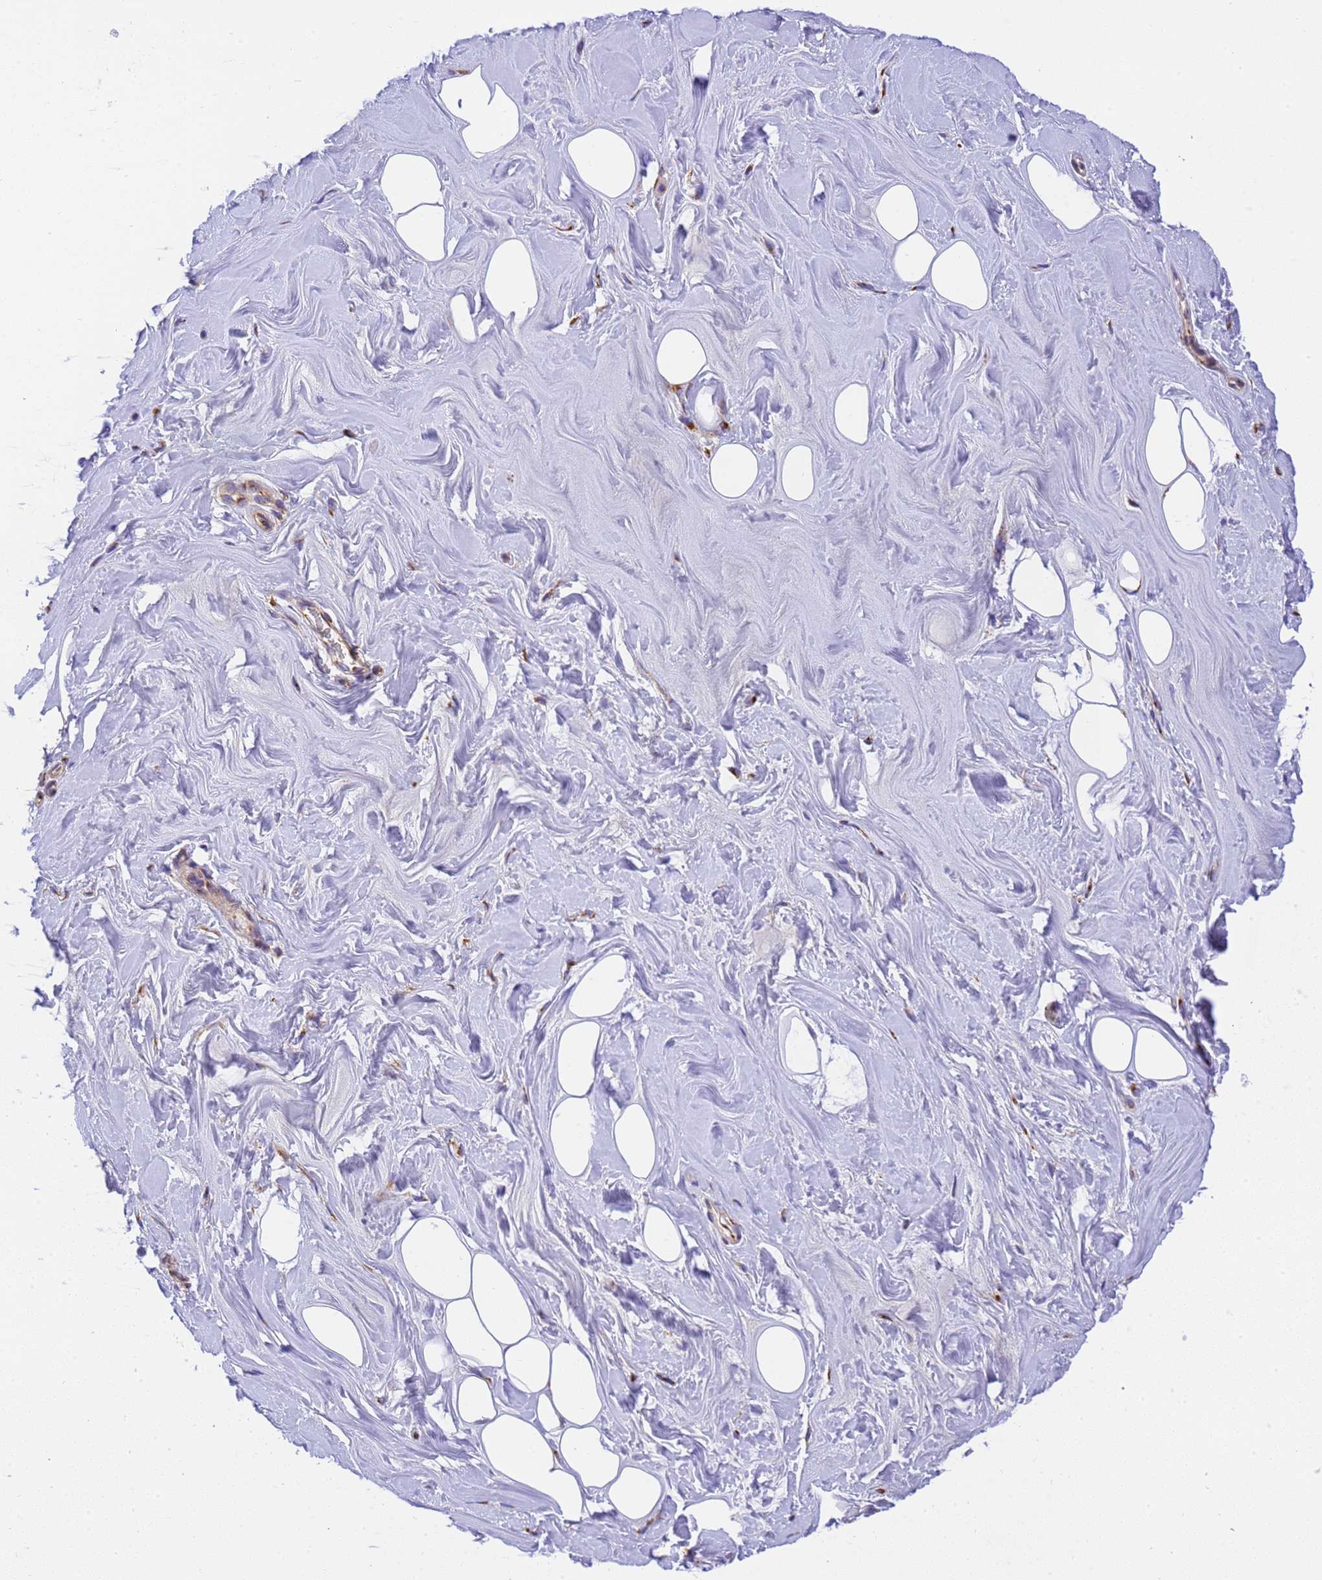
{"staining": {"intensity": "weak", "quantity": ">75%", "location": "cytoplasmic/membranous"}, "tissue": "adipose tissue", "cell_type": "Adipocytes", "image_type": "normal", "snomed": [{"axis": "morphology", "description": "Normal tissue, NOS"}, {"axis": "topography", "description": "Breast"}], "caption": "Adipocytes display weak cytoplasmic/membranous positivity in about >75% of cells in benign adipose tissue. The protein of interest is stained brown, and the nuclei are stained in blue (DAB (3,3'-diaminobenzidine) IHC with brightfield microscopy, high magnification).", "gene": "RHBDD3", "patient": {"sex": "female", "age": 26}}